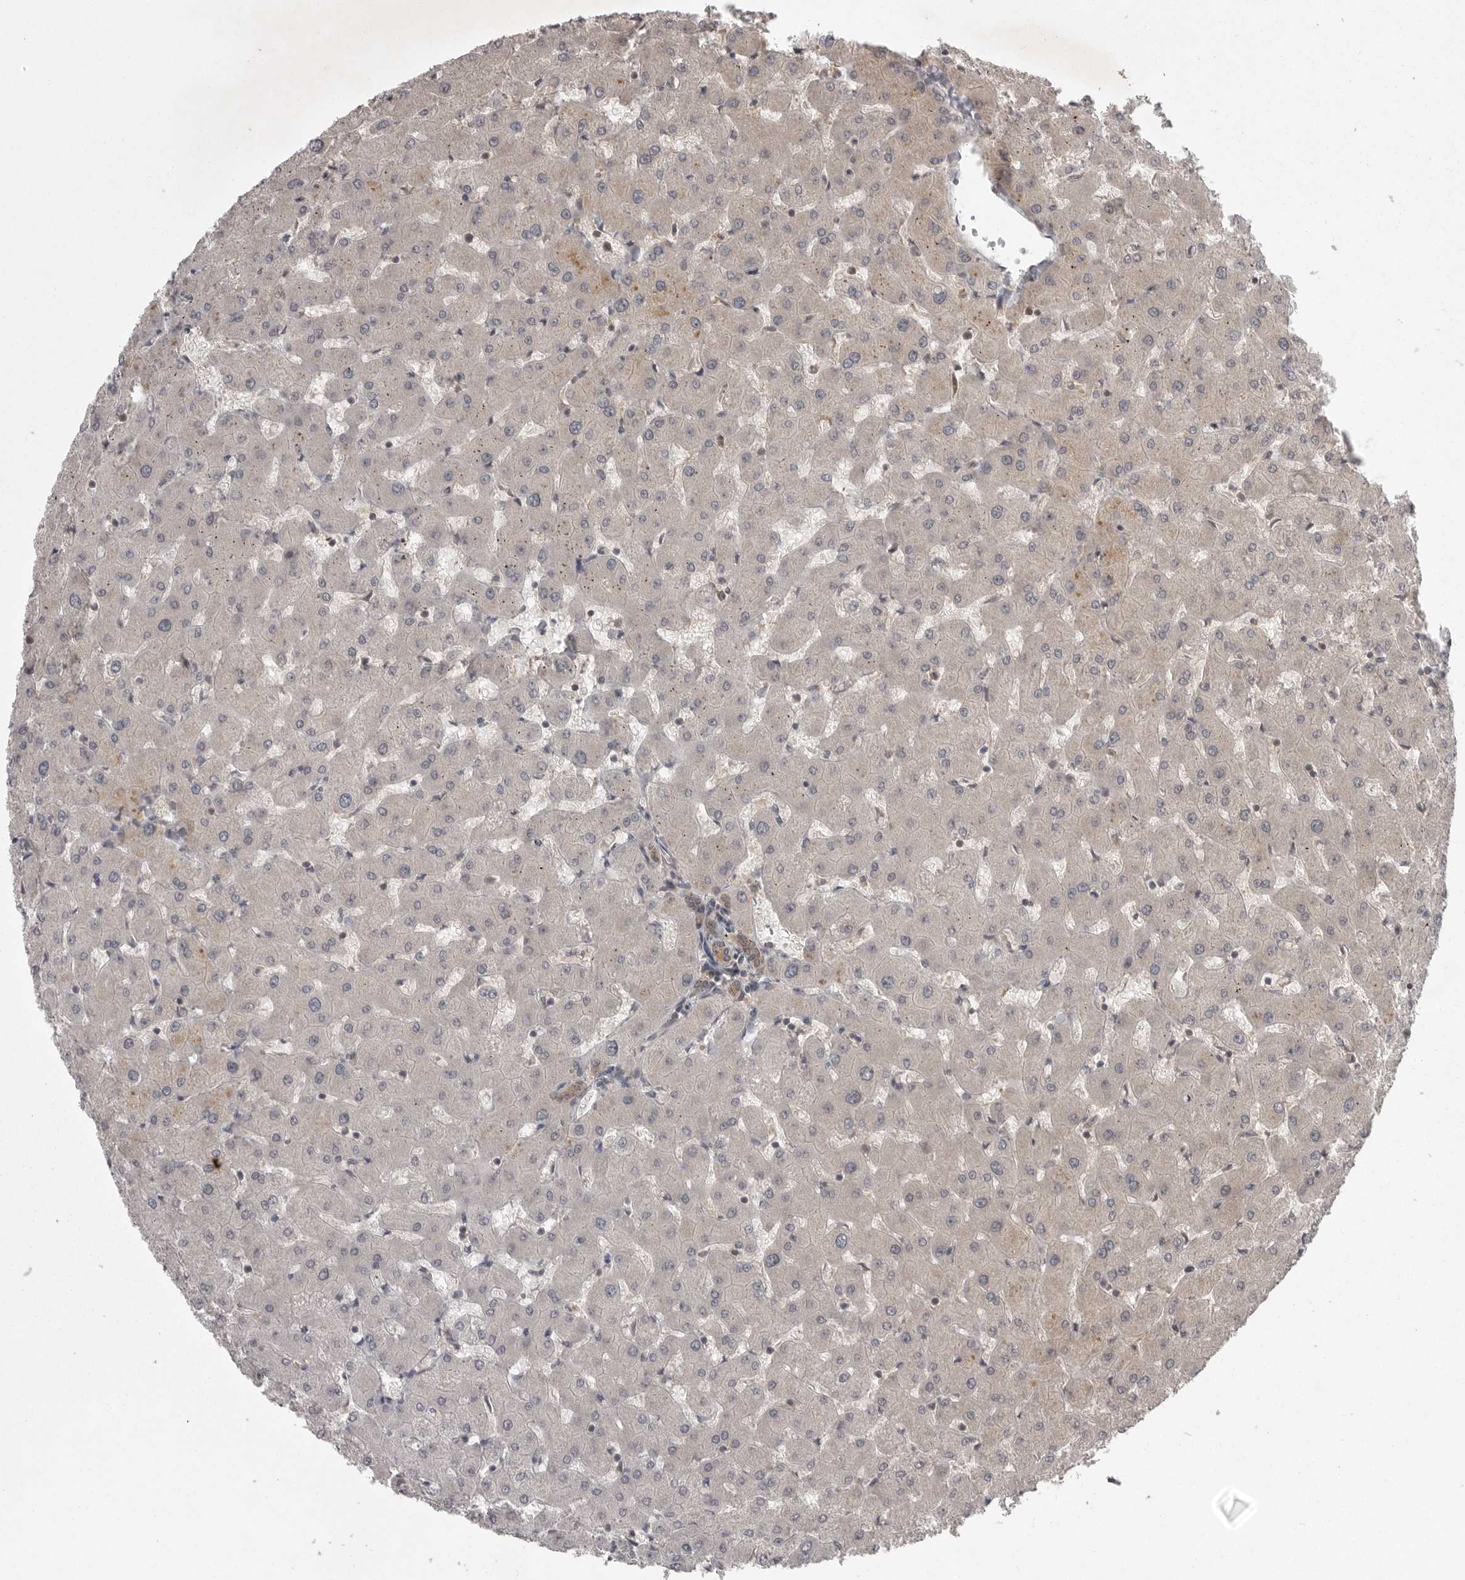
{"staining": {"intensity": "moderate", "quantity": ">75%", "location": "cytoplasmic/membranous"}, "tissue": "liver", "cell_type": "Cholangiocytes", "image_type": "normal", "snomed": [{"axis": "morphology", "description": "Normal tissue, NOS"}, {"axis": "topography", "description": "Liver"}], "caption": "IHC micrograph of normal liver: liver stained using immunohistochemistry shows medium levels of moderate protein expression localized specifically in the cytoplasmic/membranous of cholangiocytes, appearing as a cytoplasmic/membranous brown color.", "gene": "STK24", "patient": {"sex": "female", "age": 63}}